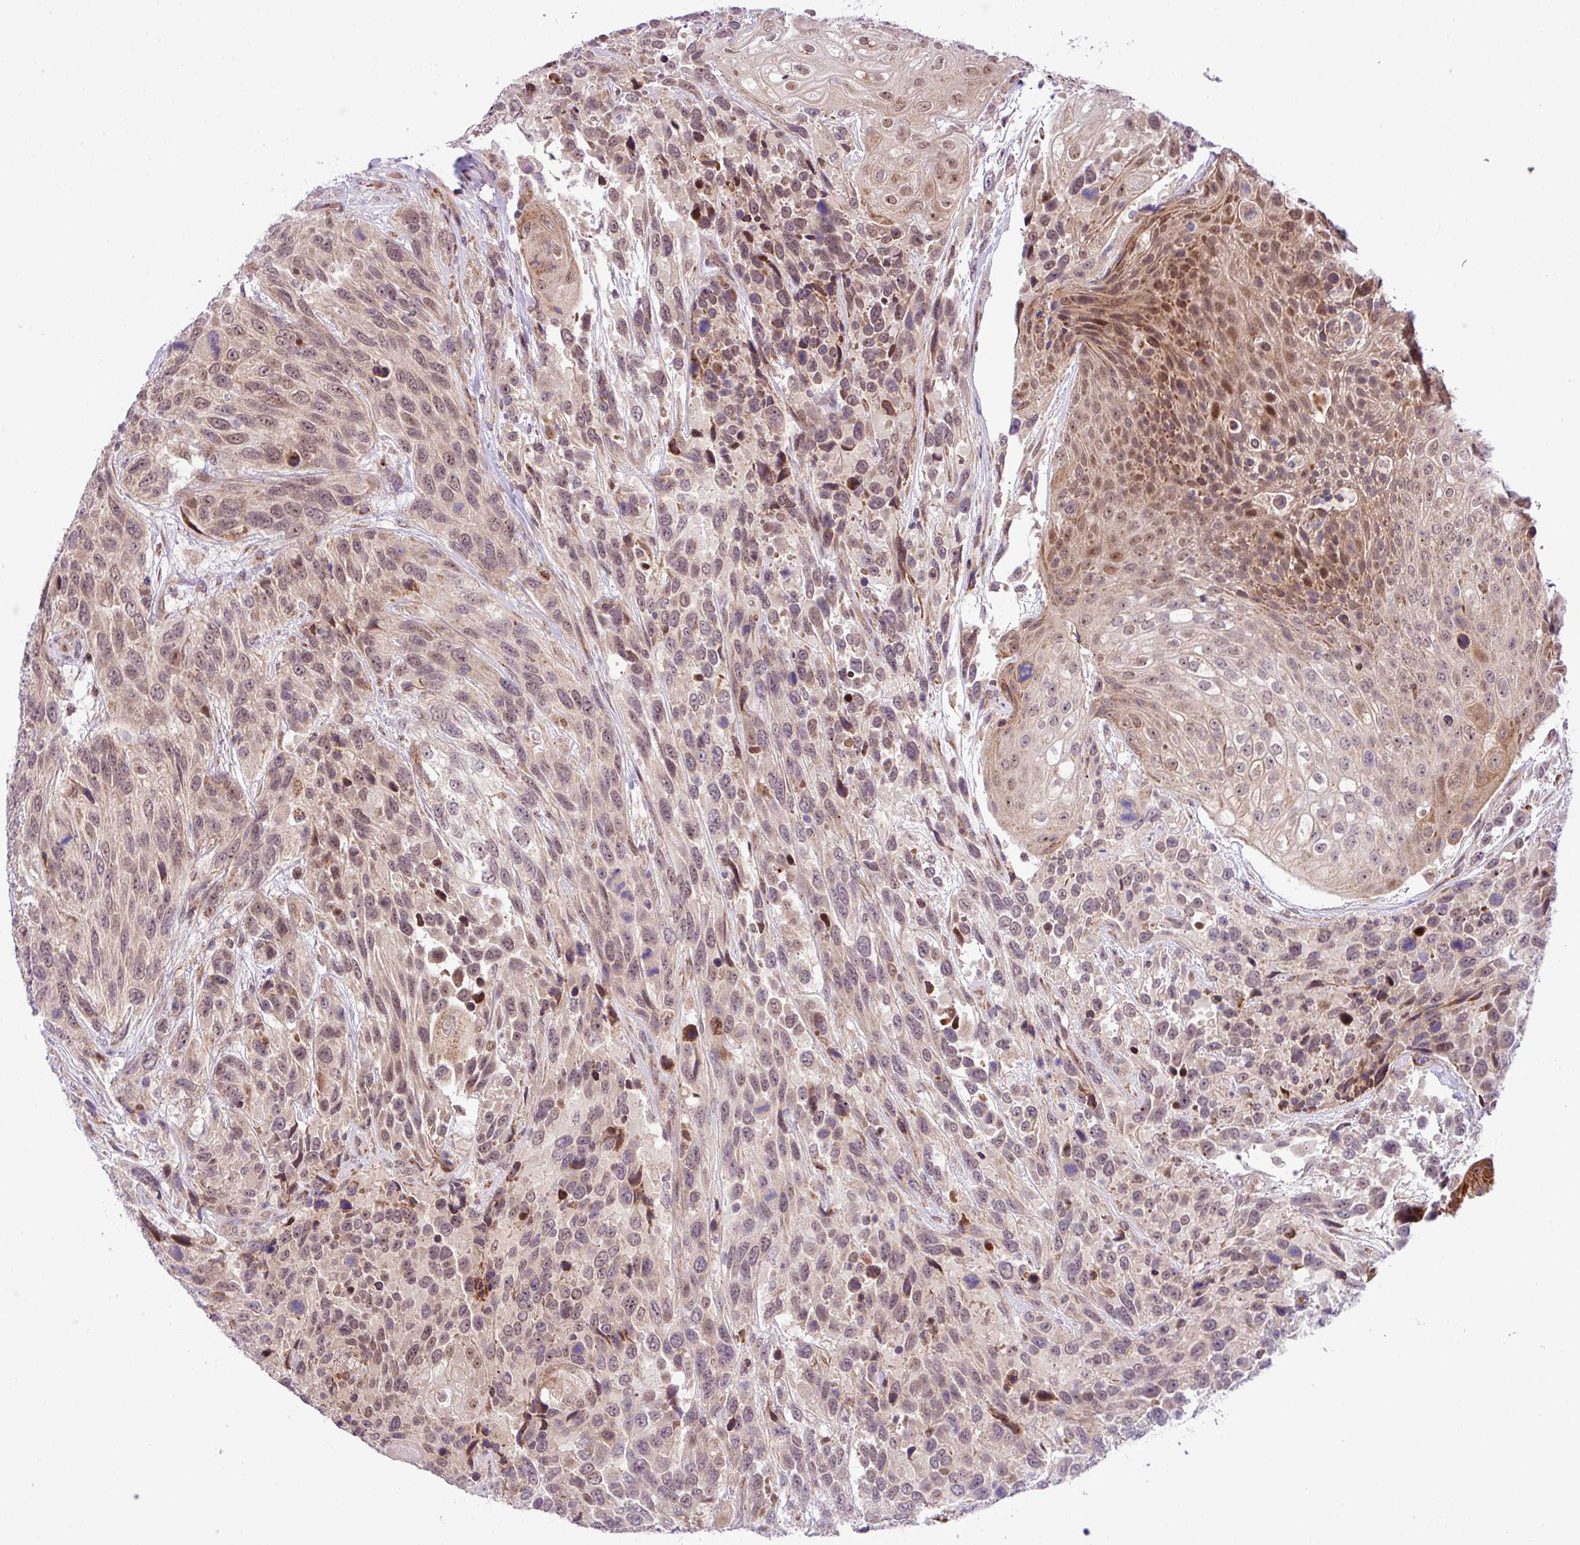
{"staining": {"intensity": "moderate", "quantity": "25%-75%", "location": "cytoplasmic/membranous,nuclear"}, "tissue": "urothelial cancer", "cell_type": "Tumor cells", "image_type": "cancer", "snomed": [{"axis": "morphology", "description": "Urothelial carcinoma, High grade"}, {"axis": "topography", "description": "Urinary bladder"}], "caption": "Moderate cytoplasmic/membranous and nuclear expression for a protein is appreciated in approximately 25%-75% of tumor cells of urothelial carcinoma (high-grade) using immunohistochemistry (IHC).", "gene": "B3GNT9", "patient": {"sex": "female", "age": 70}}